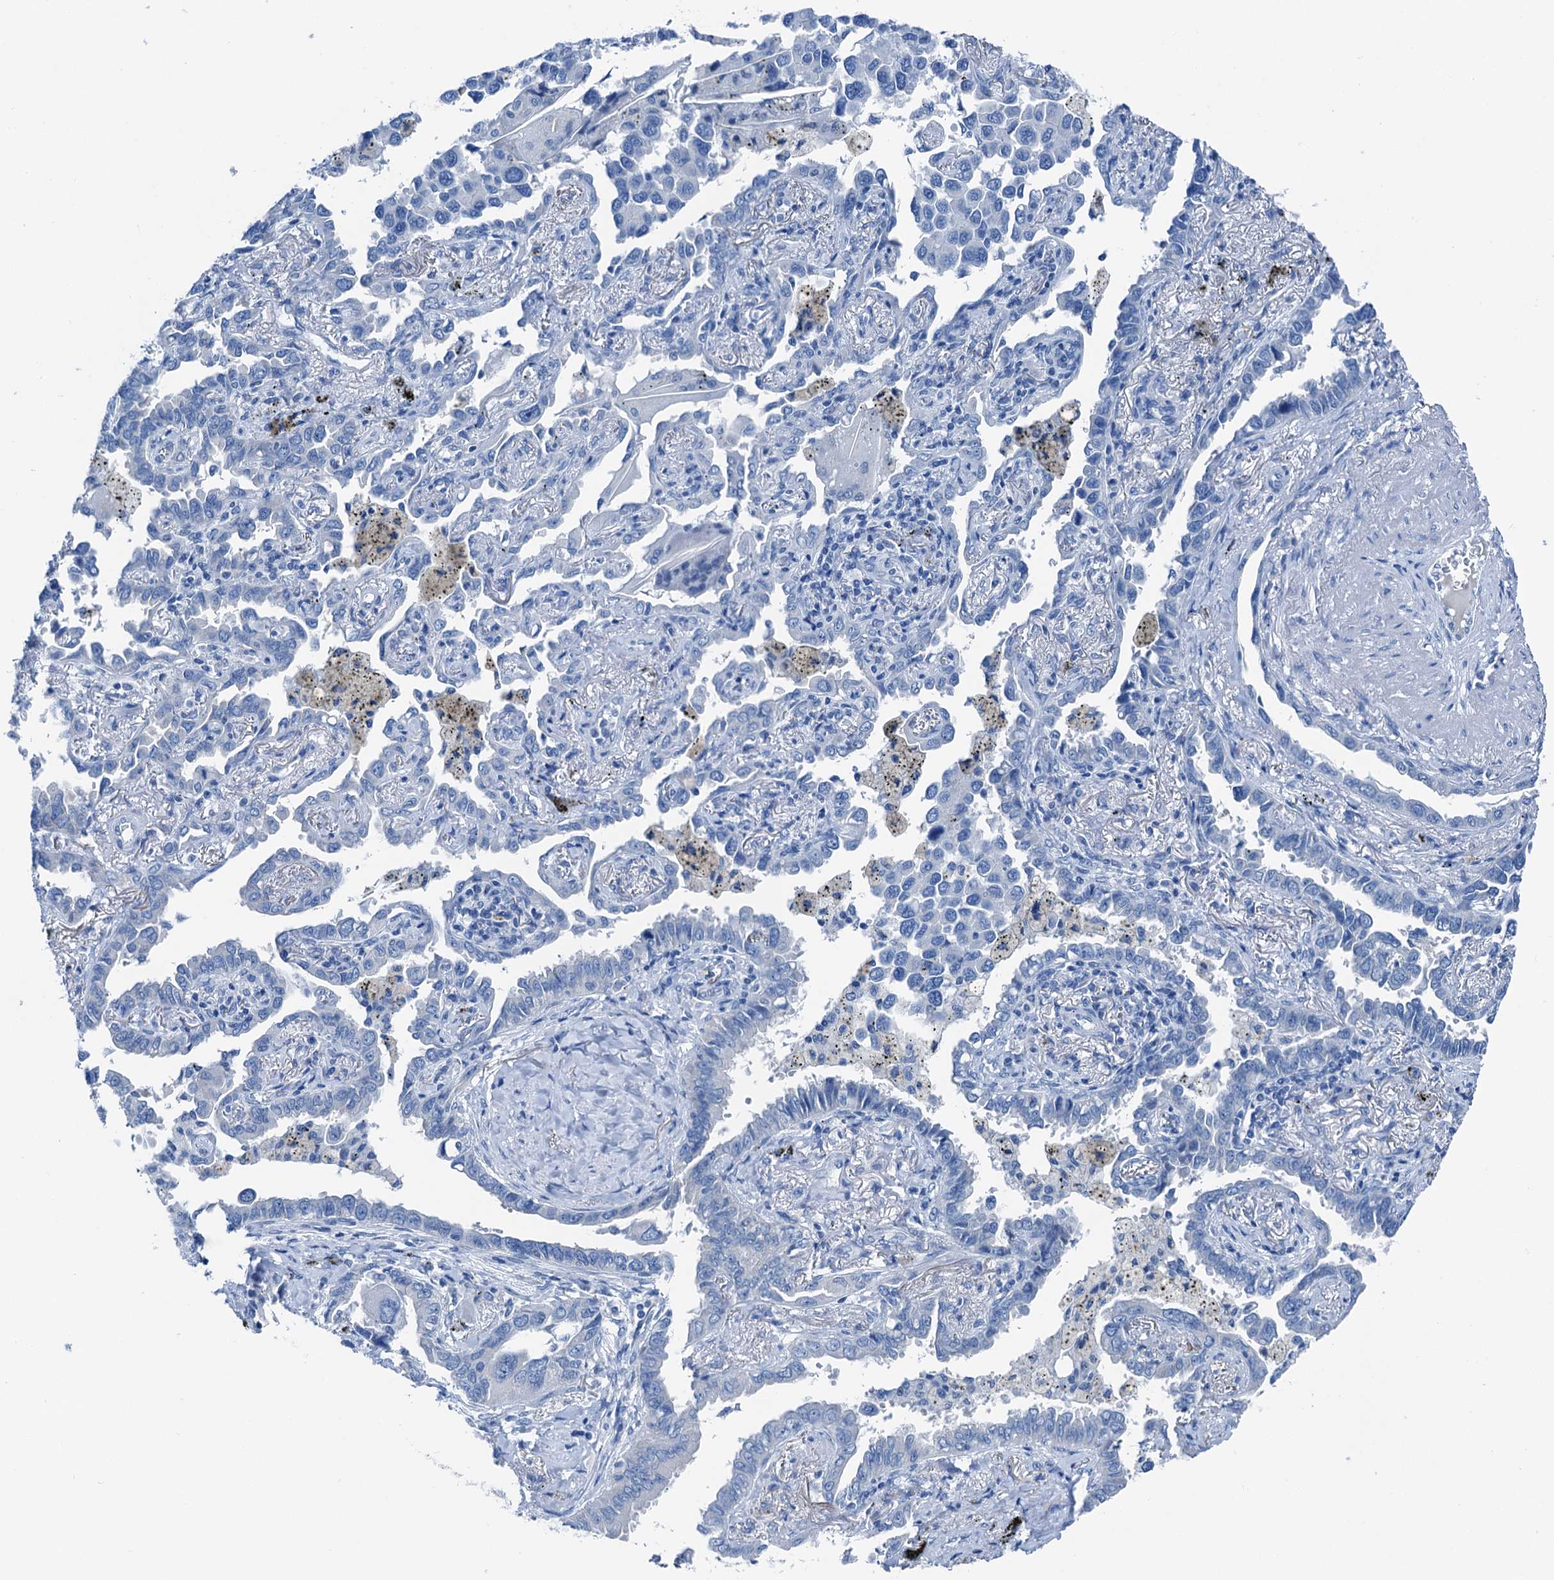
{"staining": {"intensity": "negative", "quantity": "none", "location": "none"}, "tissue": "lung cancer", "cell_type": "Tumor cells", "image_type": "cancer", "snomed": [{"axis": "morphology", "description": "Adenocarcinoma, NOS"}, {"axis": "topography", "description": "Lung"}], "caption": "A photomicrograph of lung cancer (adenocarcinoma) stained for a protein shows no brown staining in tumor cells. The staining was performed using DAB to visualize the protein expression in brown, while the nuclei were stained in blue with hematoxylin (Magnification: 20x).", "gene": "CBLN3", "patient": {"sex": "male", "age": 67}}